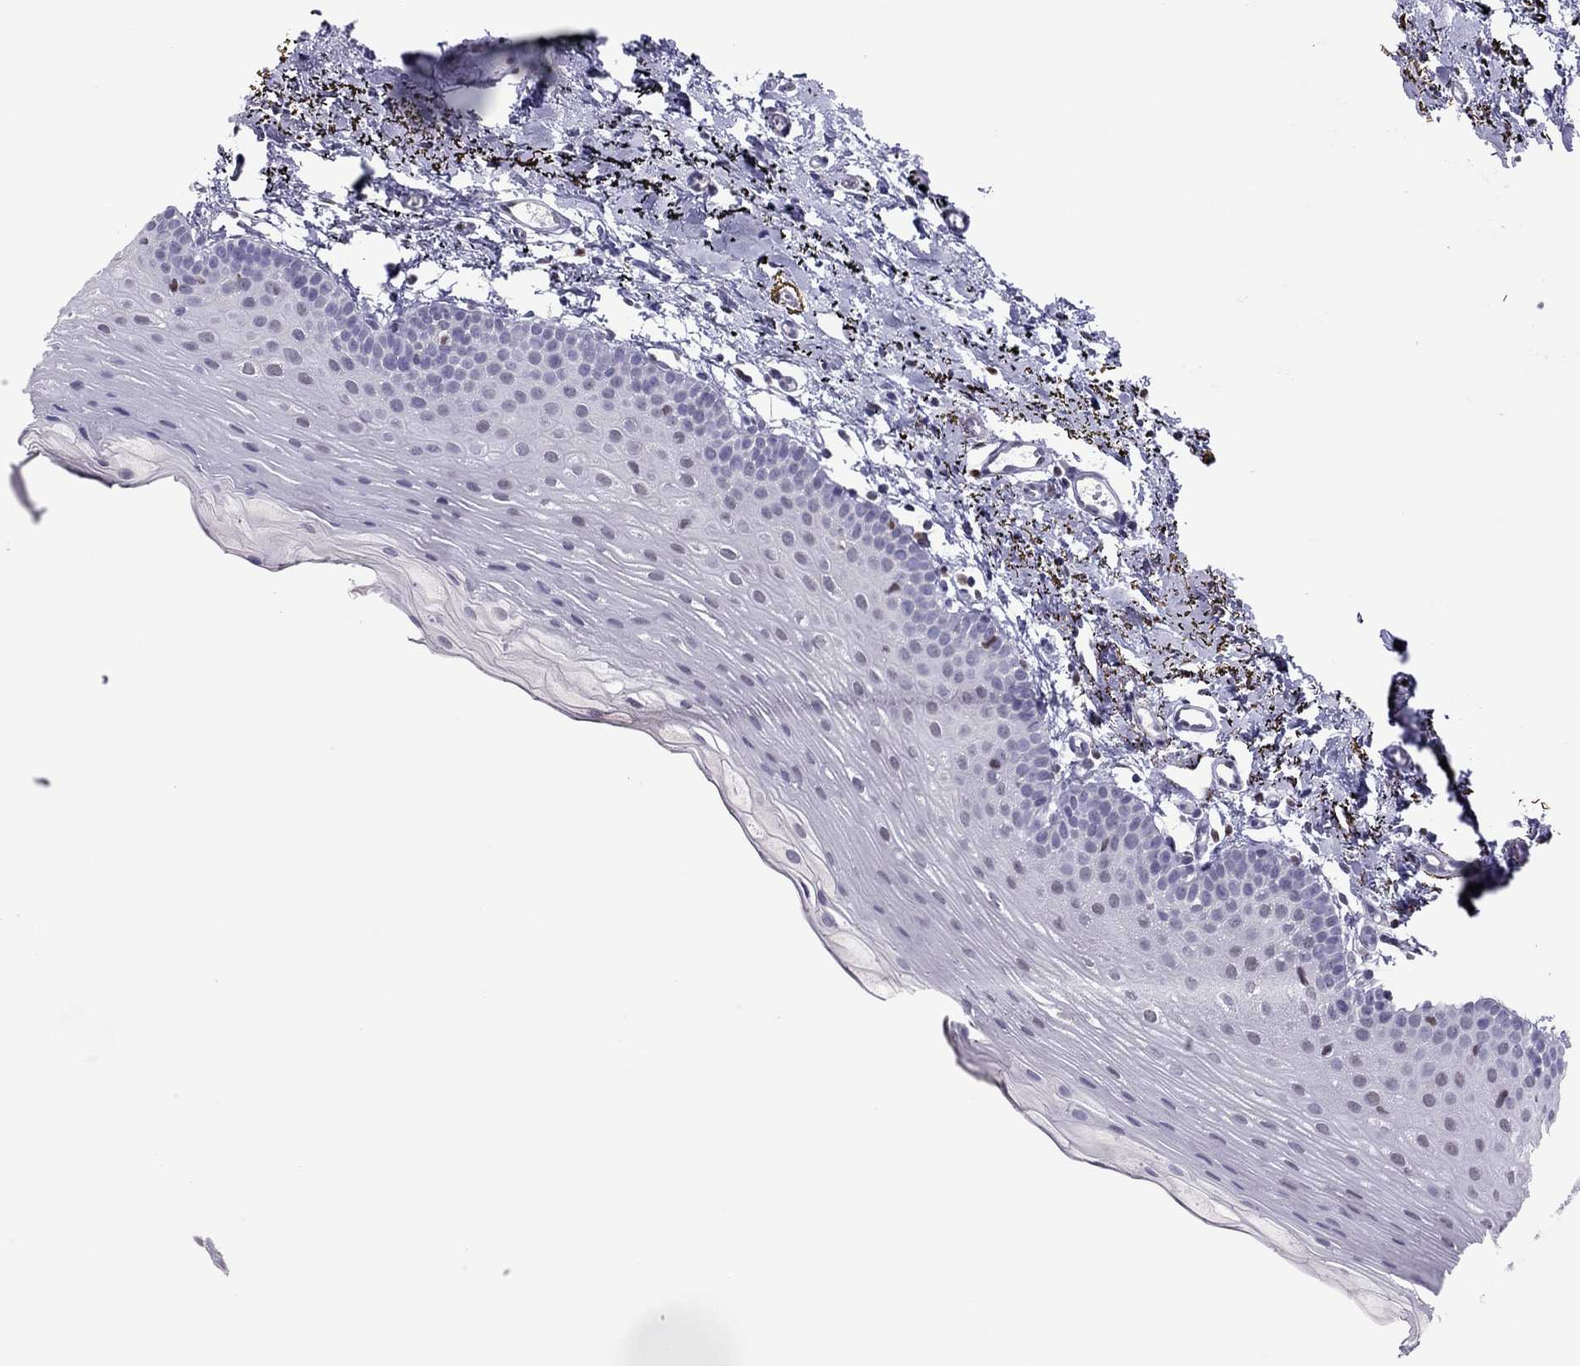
{"staining": {"intensity": "negative", "quantity": "none", "location": "none"}, "tissue": "oral mucosa", "cell_type": "Squamous epithelial cells", "image_type": "normal", "snomed": [{"axis": "morphology", "description": "Normal tissue, NOS"}, {"axis": "topography", "description": "Oral tissue"}], "caption": "High power microscopy photomicrograph of an IHC micrograph of benign oral mucosa, revealing no significant expression in squamous epithelial cells. (DAB (3,3'-diaminobenzidine) immunohistochemistry, high magnification).", "gene": "SPINT3", "patient": {"sex": "female", "age": 57}}